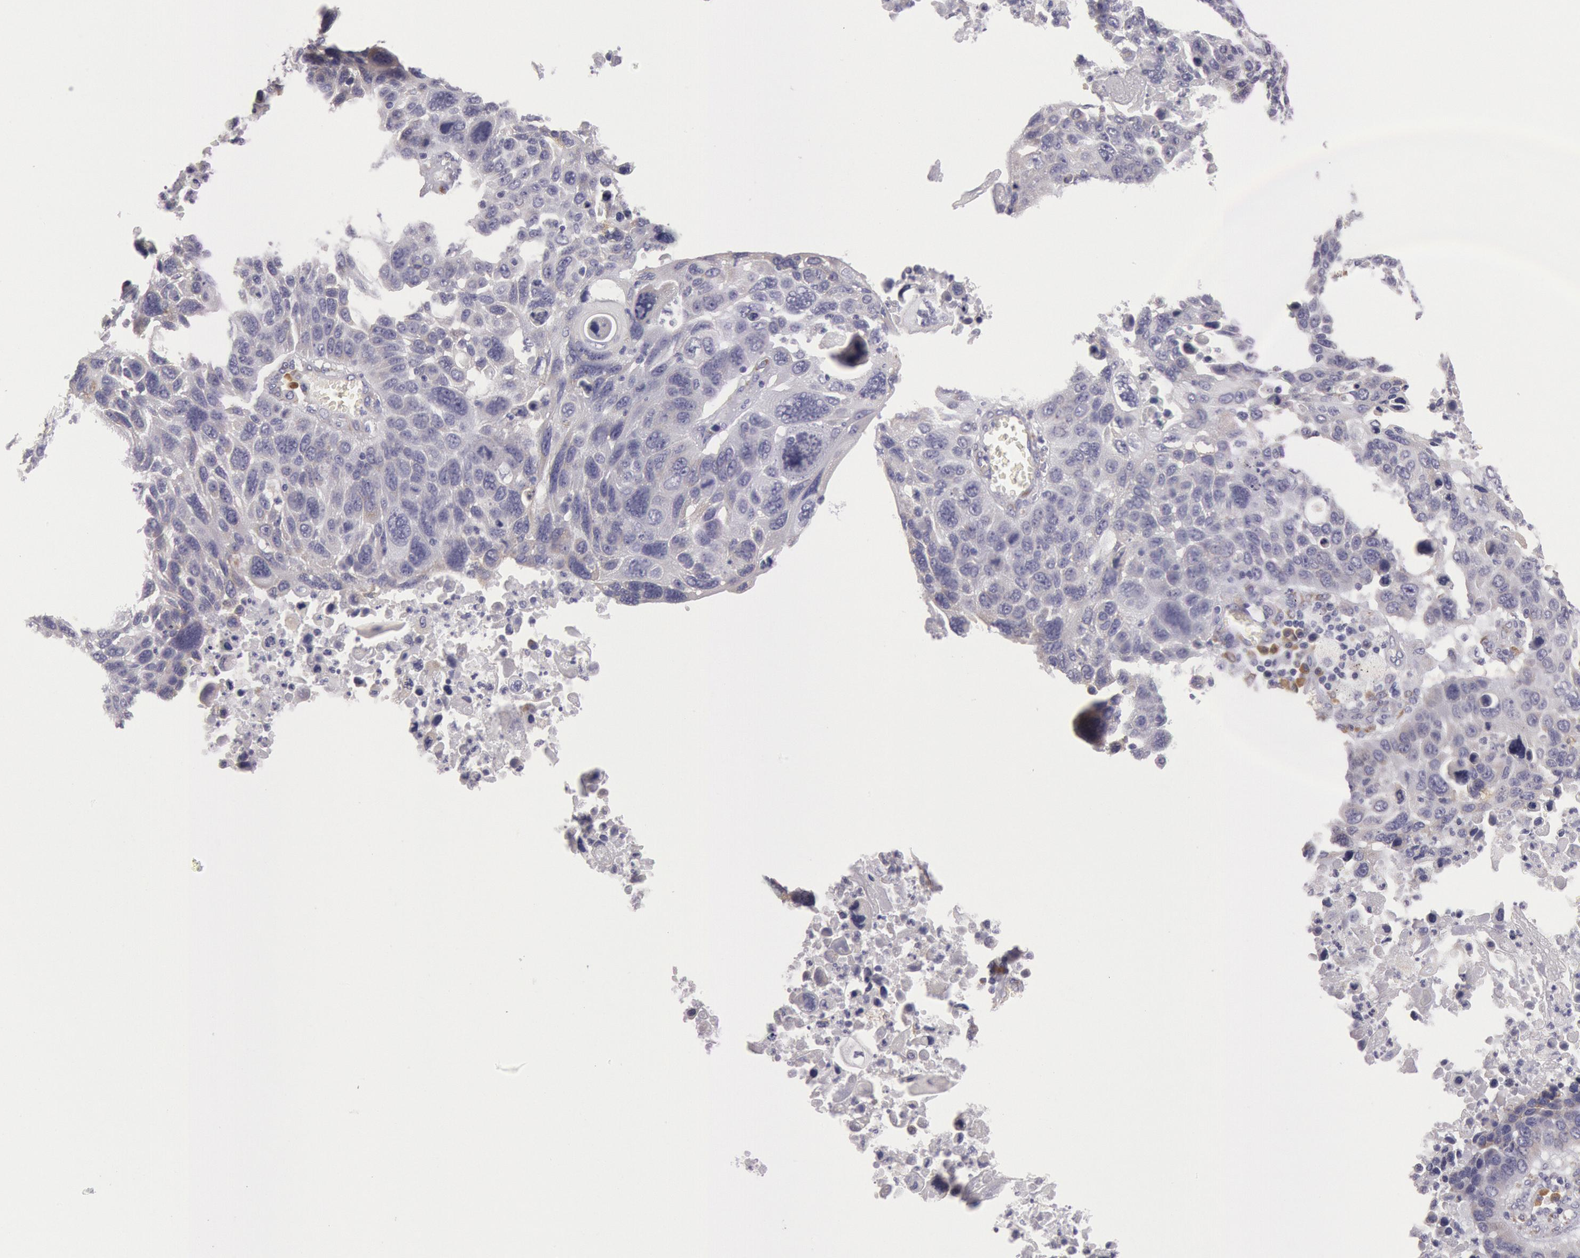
{"staining": {"intensity": "negative", "quantity": "none", "location": "none"}, "tissue": "lung cancer", "cell_type": "Tumor cells", "image_type": "cancer", "snomed": [{"axis": "morphology", "description": "Squamous cell carcinoma, NOS"}, {"axis": "topography", "description": "Lung"}], "caption": "High power microscopy image of an immunohistochemistry photomicrograph of lung squamous cell carcinoma, revealing no significant staining in tumor cells.", "gene": "CIDEB", "patient": {"sex": "male", "age": 68}}